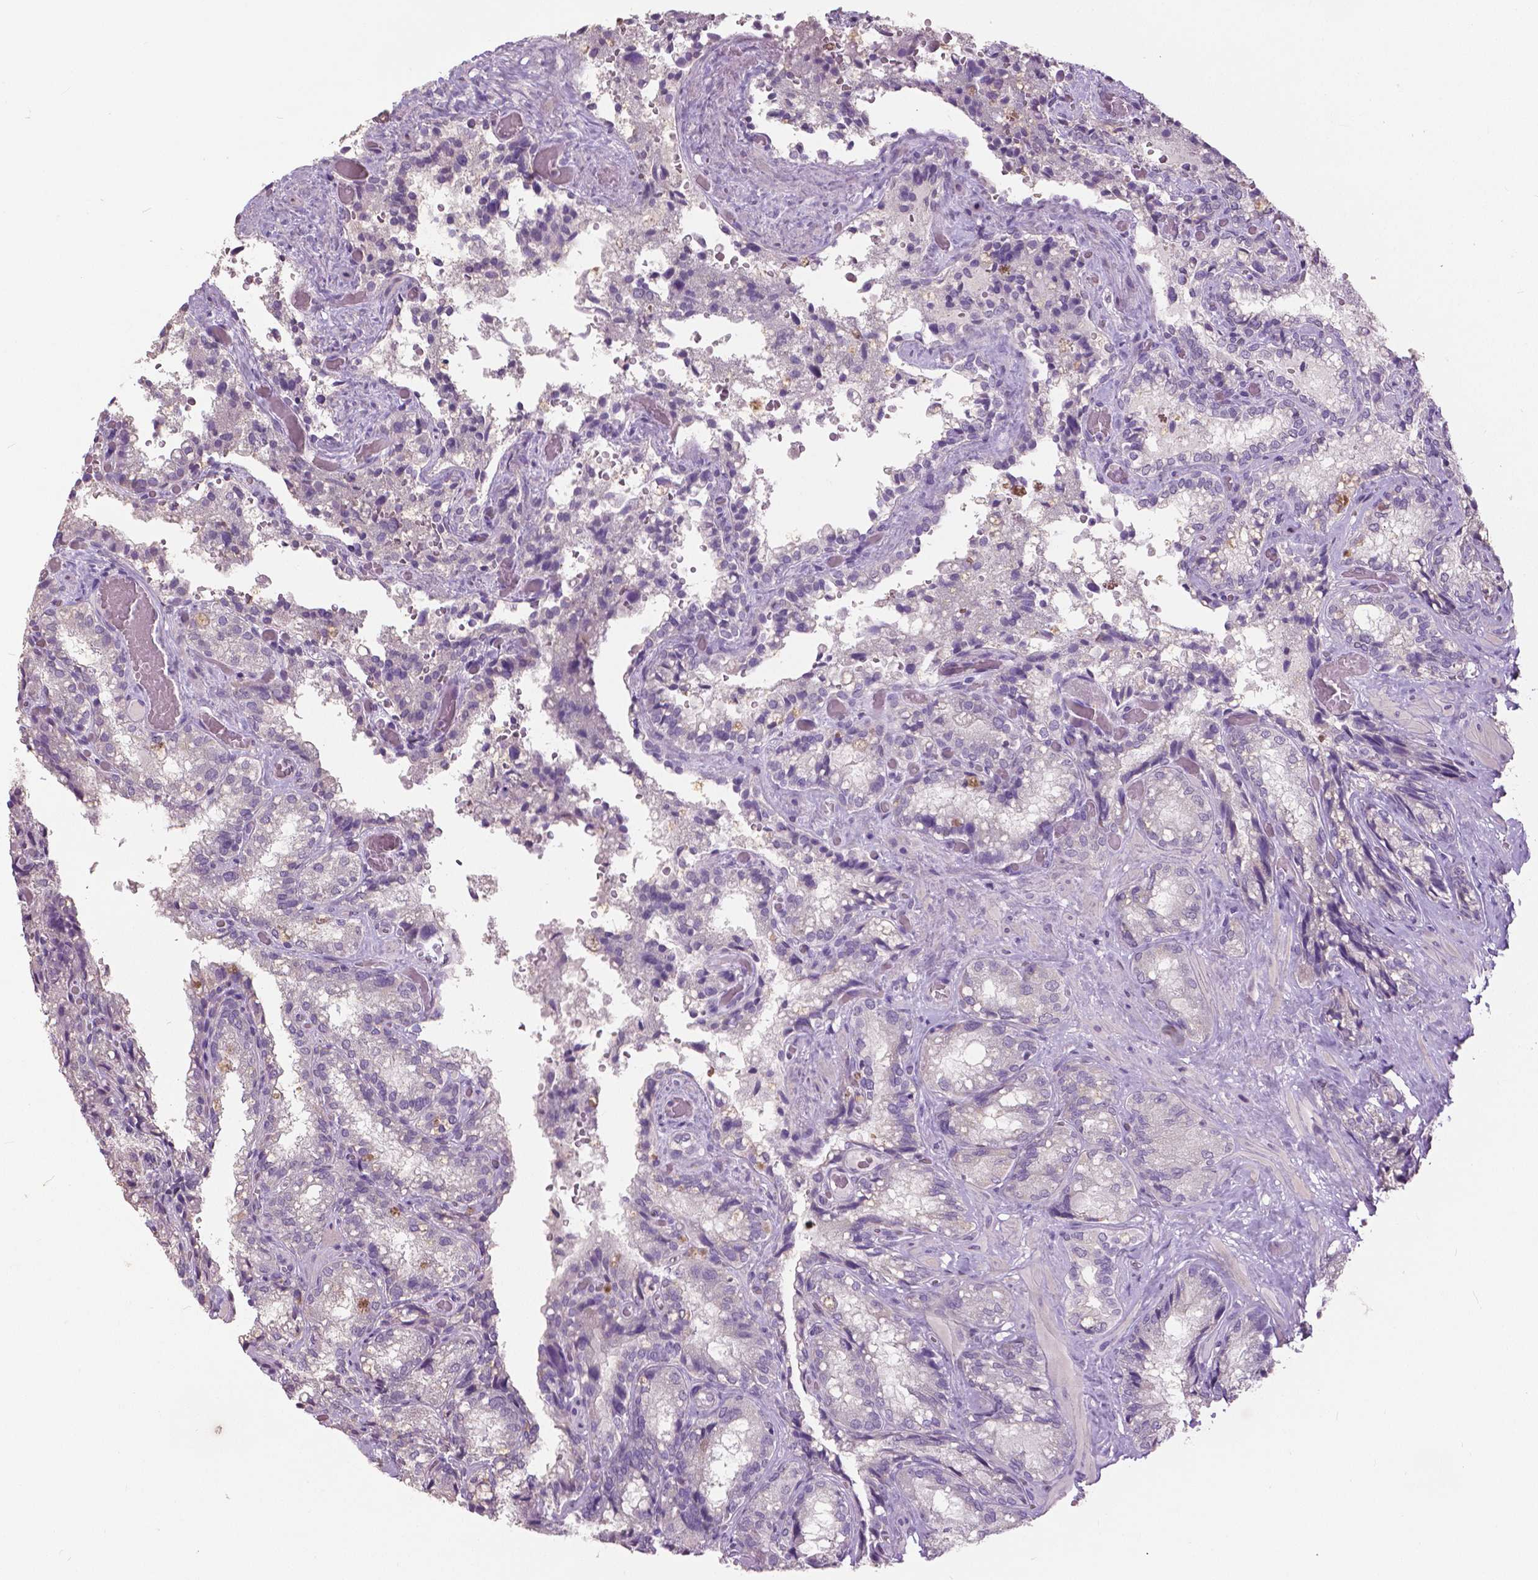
{"staining": {"intensity": "negative", "quantity": "none", "location": "none"}, "tissue": "seminal vesicle", "cell_type": "Glandular cells", "image_type": "normal", "snomed": [{"axis": "morphology", "description": "Normal tissue, NOS"}, {"axis": "topography", "description": "Seminal veicle"}], "caption": "Immunohistochemistry (IHC) photomicrograph of normal seminal vesicle: human seminal vesicle stained with DAB (3,3'-diaminobenzidine) exhibits no significant protein staining in glandular cells. (DAB (3,3'-diaminobenzidine) IHC with hematoxylin counter stain).", "gene": "FOXA1", "patient": {"sex": "male", "age": 57}}